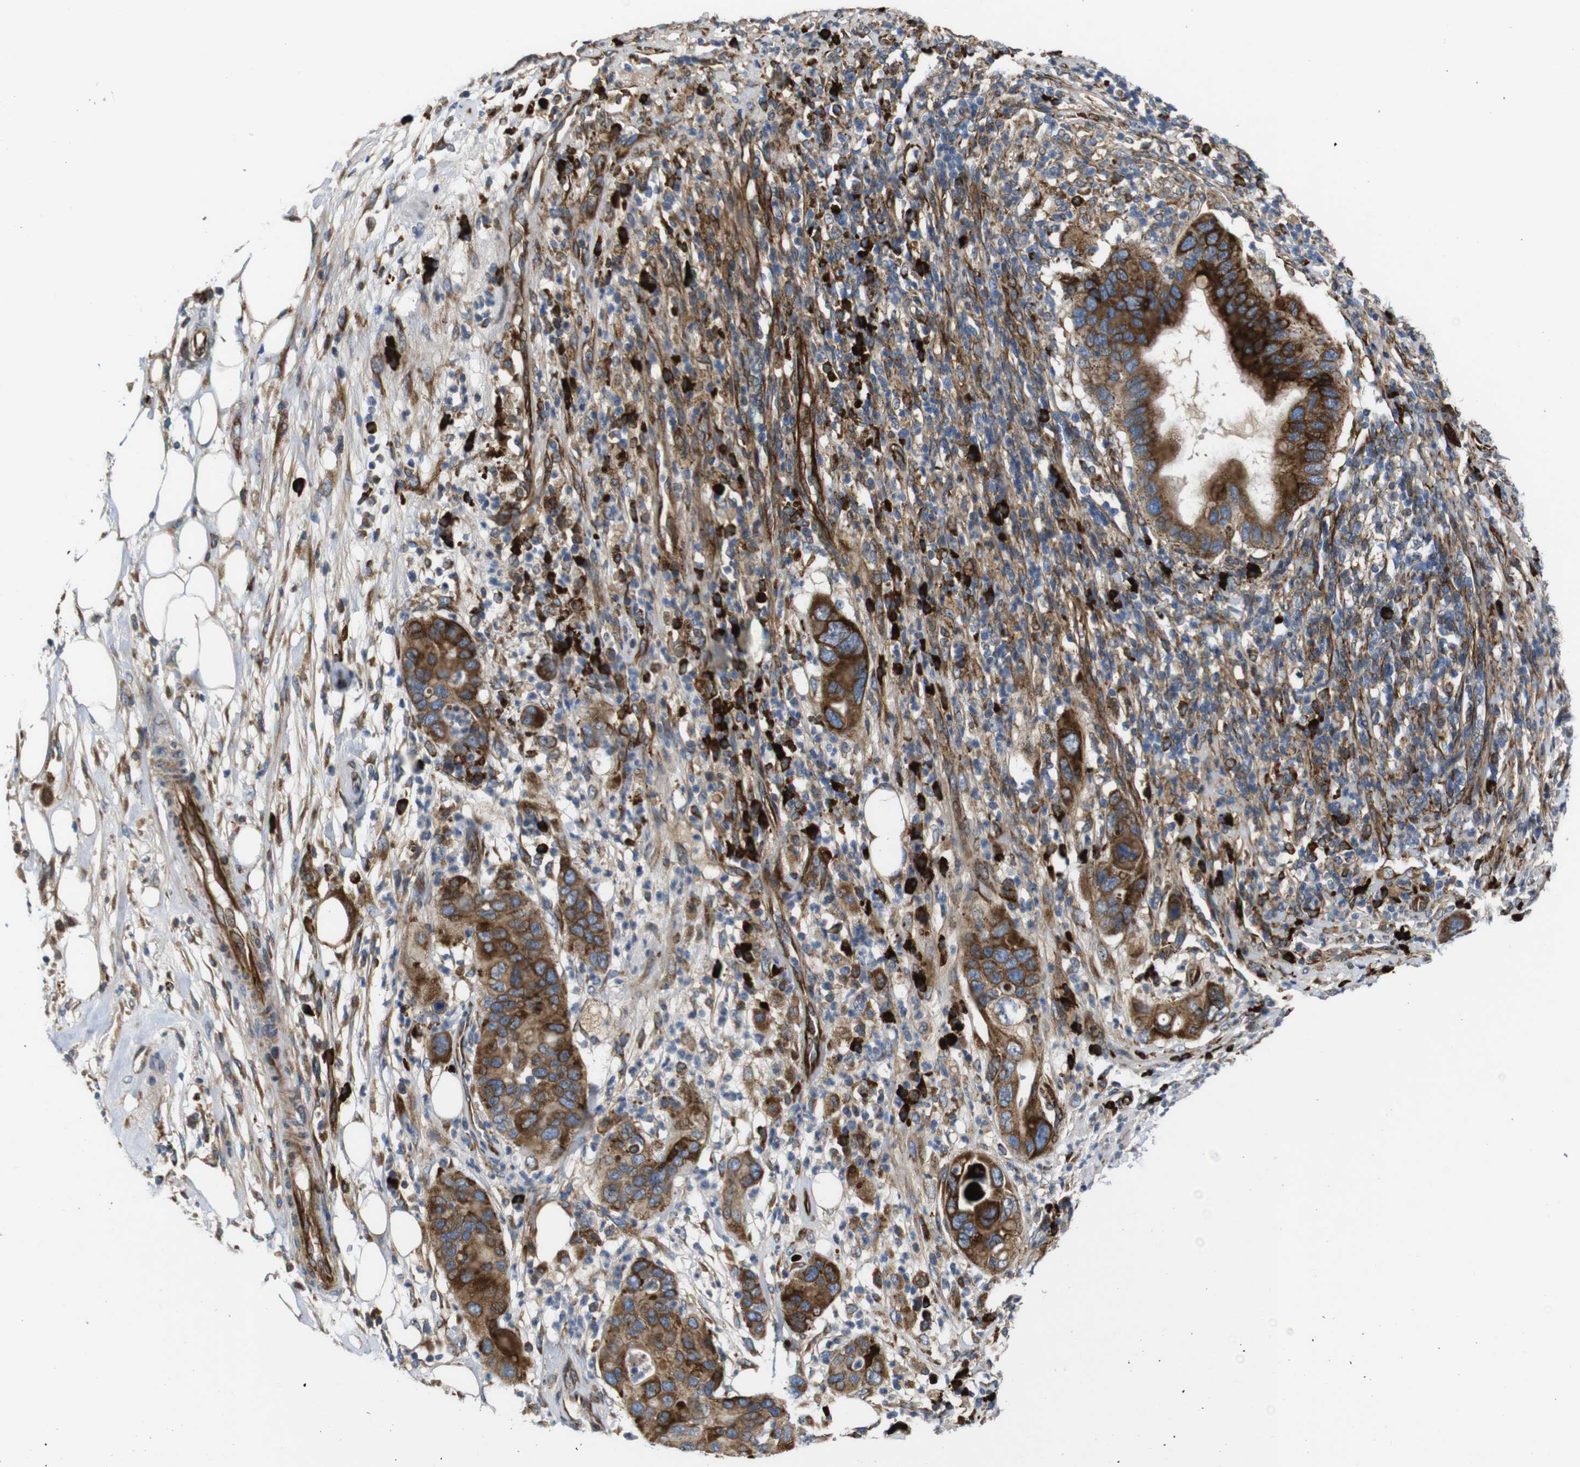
{"staining": {"intensity": "moderate", "quantity": ">75%", "location": "cytoplasmic/membranous"}, "tissue": "pancreatic cancer", "cell_type": "Tumor cells", "image_type": "cancer", "snomed": [{"axis": "morphology", "description": "Adenocarcinoma, NOS"}, {"axis": "topography", "description": "Pancreas"}], "caption": "High-power microscopy captured an immunohistochemistry (IHC) image of pancreatic adenocarcinoma, revealing moderate cytoplasmic/membranous positivity in about >75% of tumor cells.", "gene": "UBE2G2", "patient": {"sex": "female", "age": 71}}